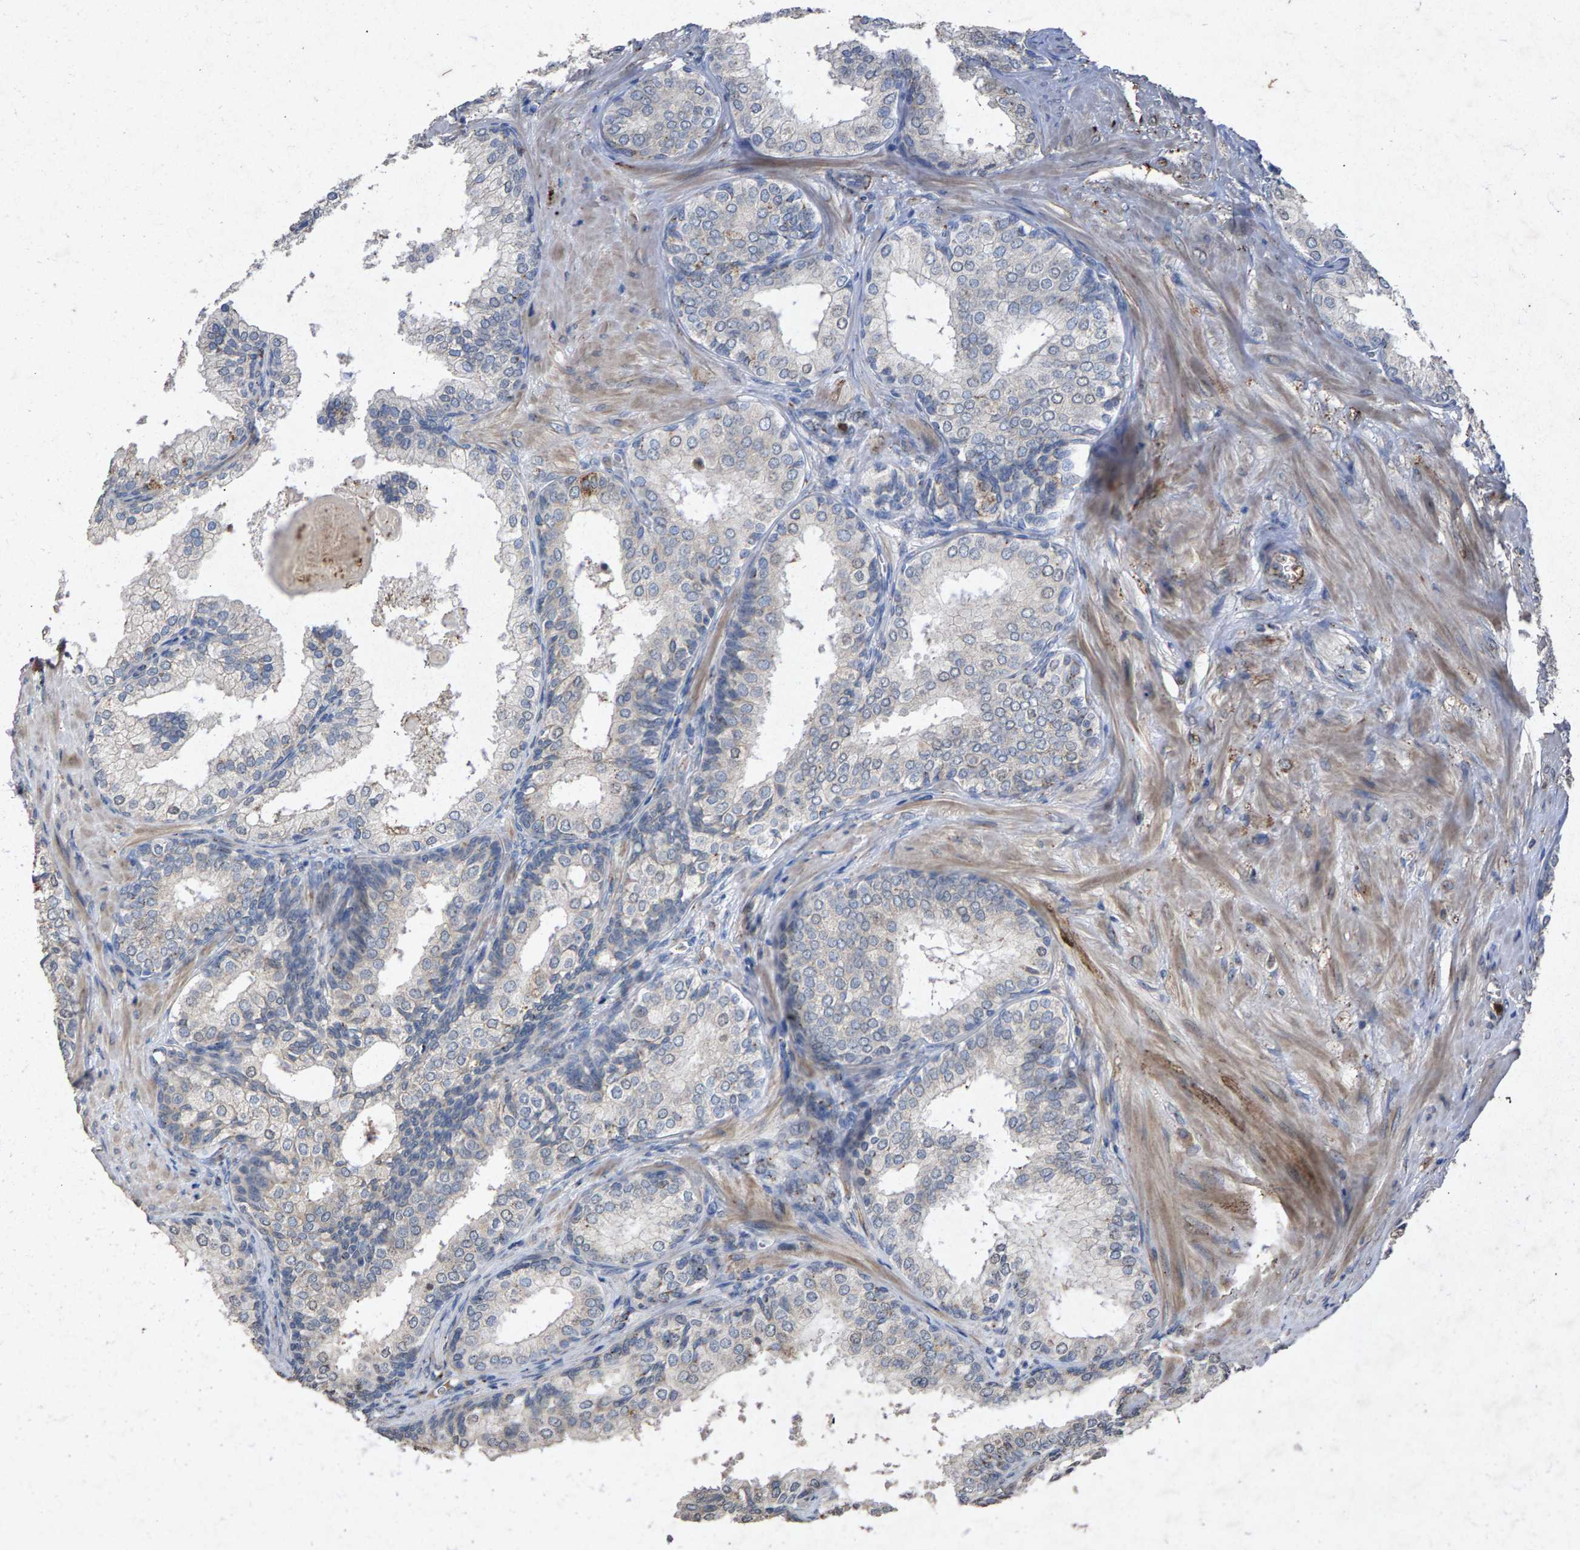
{"staining": {"intensity": "weak", "quantity": "25%-75%", "location": "cytoplasmic/membranous"}, "tissue": "prostate cancer", "cell_type": "Tumor cells", "image_type": "cancer", "snomed": [{"axis": "morphology", "description": "Adenocarcinoma, High grade"}, {"axis": "topography", "description": "Prostate"}], "caption": "Immunohistochemical staining of human prostate cancer (adenocarcinoma (high-grade)) reveals weak cytoplasmic/membranous protein positivity in approximately 25%-75% of tumor cells. The protein is shown in brown color, while the nuclei are stained blue.", "gene": "MAN2A1", "patient": {"sex": "male", "age": 64}}